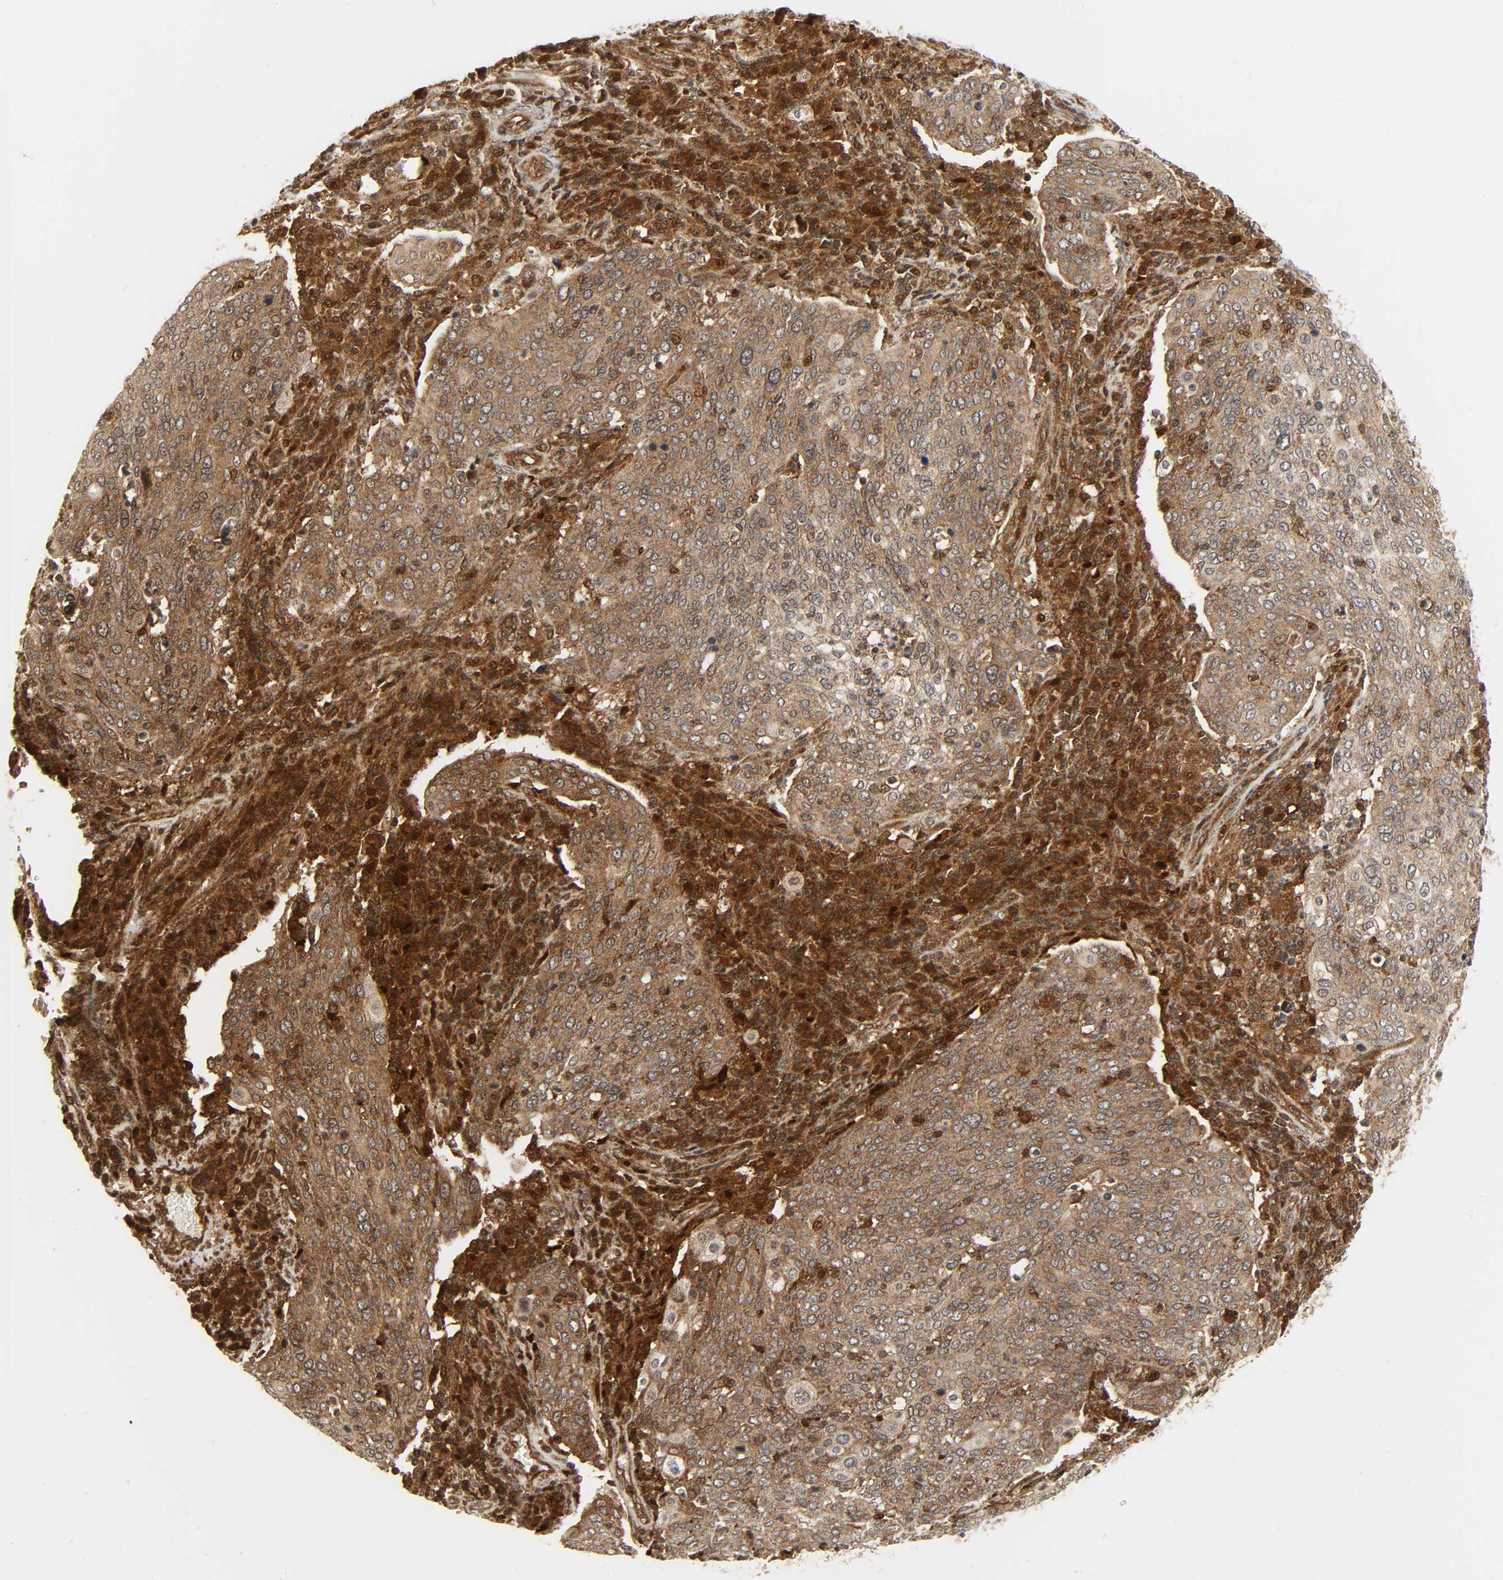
{"staining": {"intensity": "moderate", "quantity": ">75%", "location": "cytoplasmic/membranous"}, "tissue": "cervical cancer", "cell_type": "Tumor cells", "image_type": "cancer", "snomed": [{"axis": "morphology", "description": "Squamous cell carcinoma, NOS"}, {"axis": "topography", "description": "Cervix"}], "caption": "Squamous cell carcinoma (cervical) stained for a protein (brown) displays moderate cytoplasmic/membranous positive expression in approximately >75% of tumor cells.", "gene": "CHUK", "patient": {"sex": "female", "age": 40}}